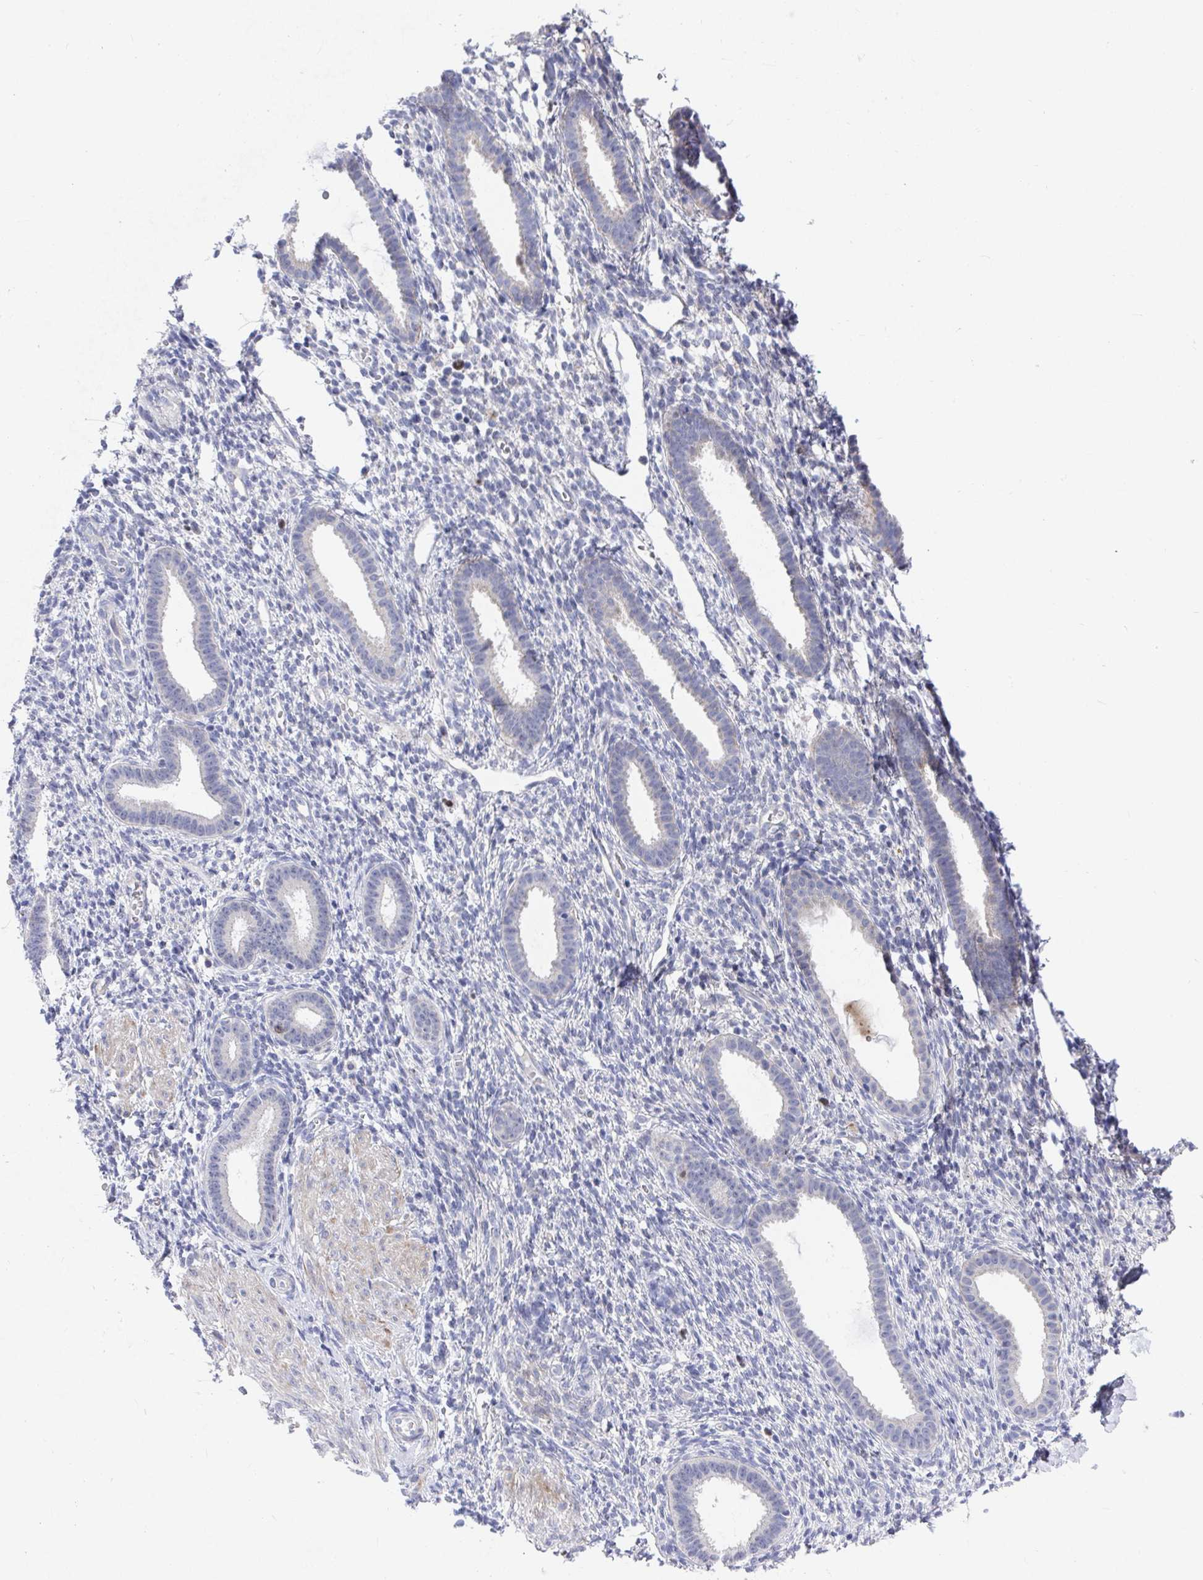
{"staining": {"intensity": "negative", "quantity": "none", "location": "none"}, "tissue": "endometrium", "cell_type": "Cells in endometrial stroma", "image_type": "normal", "snomed": [{"axis": "morphology", "description": "Normal tissue, NOS"}, {"axis": "topography", "description": "Endometrium"}], "caption": "High magnification brightfield microscopy of unremarkable endometrium stained with DAB (brown) and counterstained with hematoxylin (blue): cells in endometrial stroma show no significant positivity.", "gene": "ATP5F1C", "patient": {"sex": "female", "age": 36}}